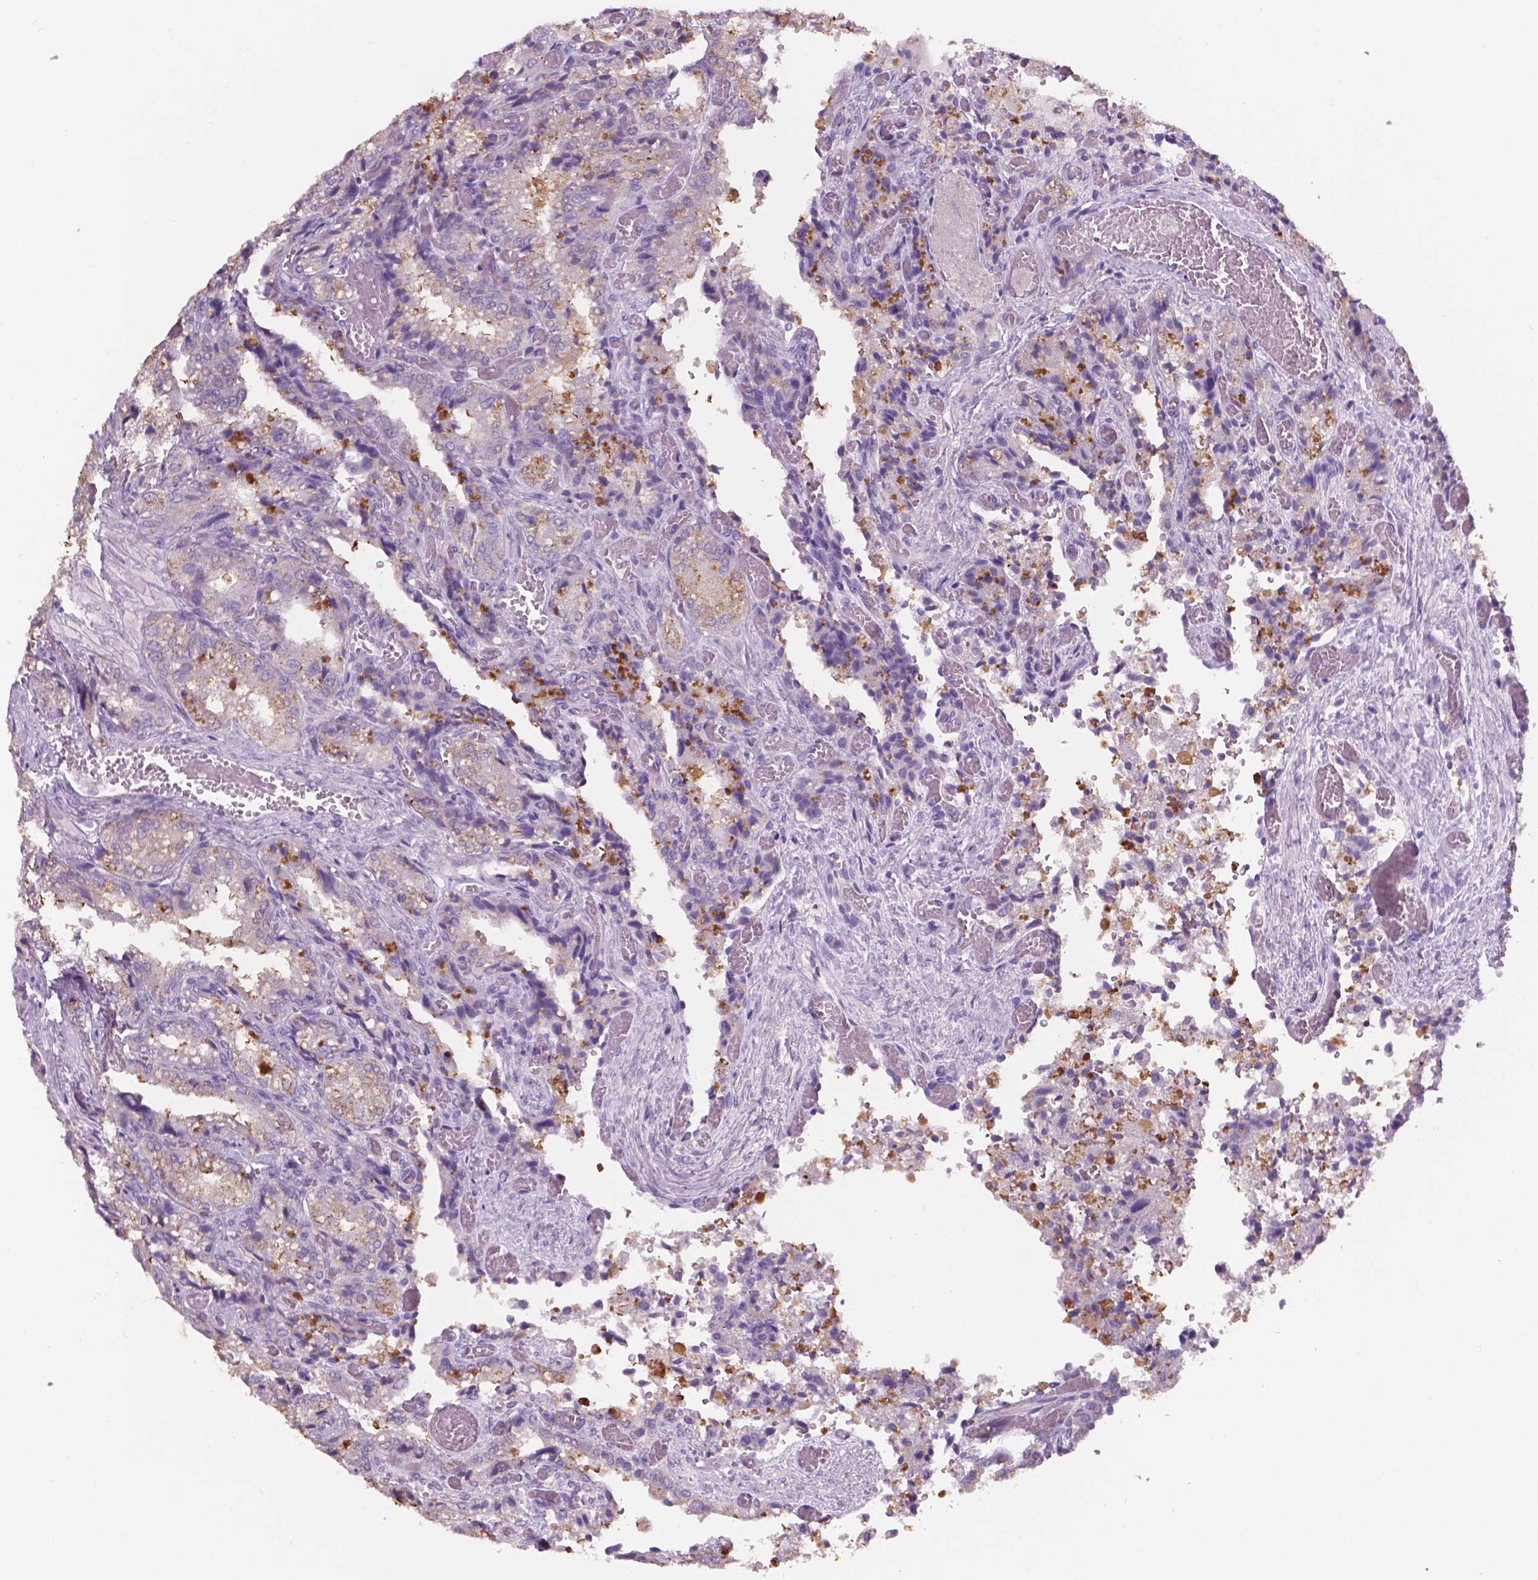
{"staining": {"intensity": "moderate", "quantity": "<25%", "location": "cytoplasmic/membranous"}, "tissue": "seminal vesicle", "cell_type": "Glandular cells", "image_type": "normal", "snomed": [{"axis": "morphology", "description": "Normal tissue, NOS"}, {"axis": "topography", "description": "Seminal veicle"}], "caption": "Benign seminal vesicle was stained to show a protein in brown. There is low levels of moderate cytoplasmic/membranous expression in approximately <25% of glandular cells.", "gene": "SBSN", "patient": {"sex": "male", "age": 57}}